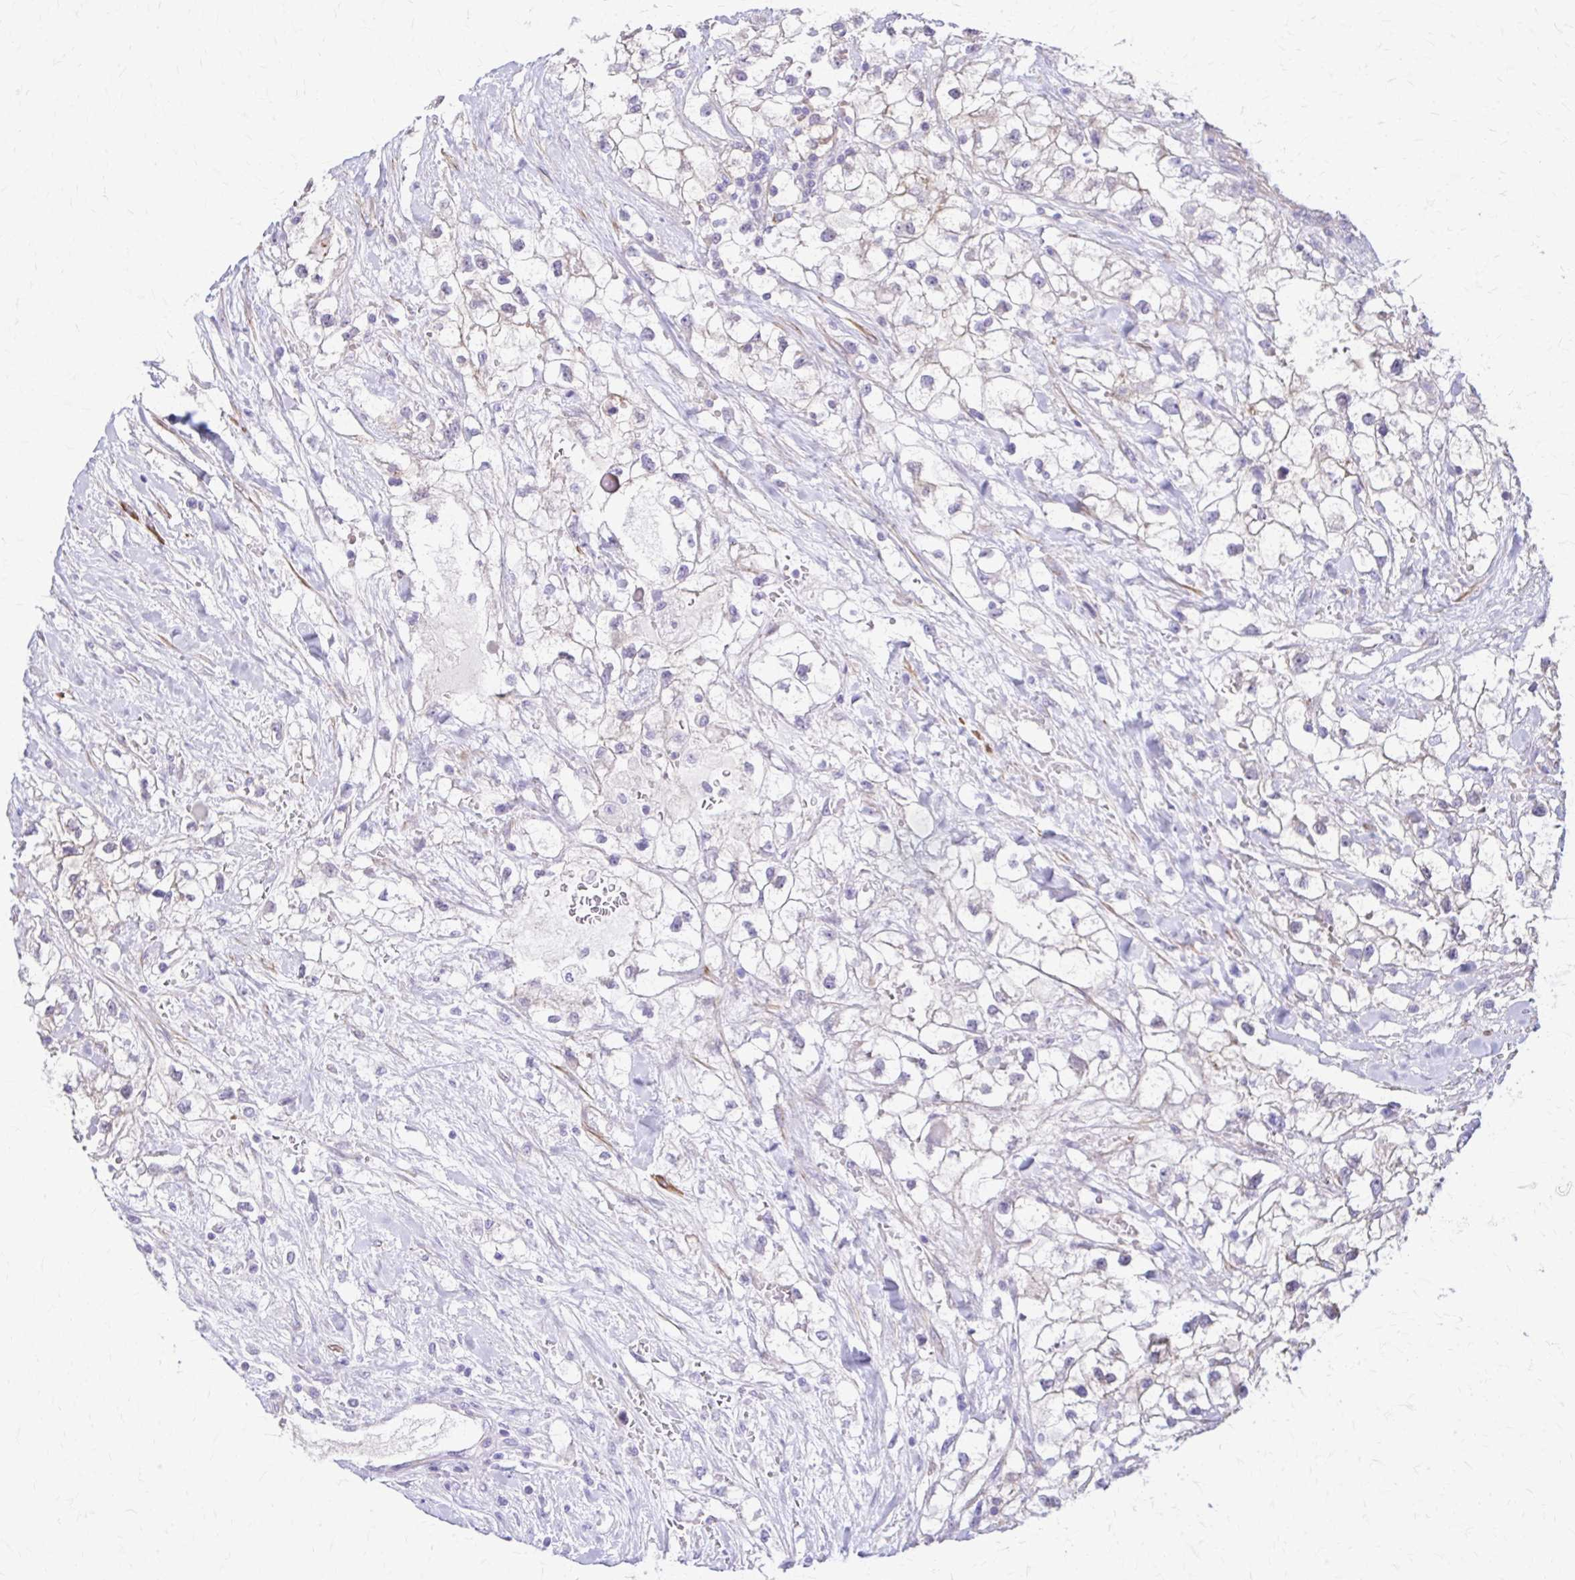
{"staining": {"intensity": "weak", "quantity": "25%-75%", "location": "cytoplasmic/membranous"}, "tissue": "renal cancer", "cell_type": "Tumor cells", "image_type": "cancer", "snomed": [{"axis": "morphology", "description": "Adenocarcinoma, NOS"}, {"axis": "topography", "description": "Kidney"}], "caption": "The image demonstrates immunohistochemical staining of renal cancer. There is weak cytoplasmic/membranous positivity is identified in approximately 25%-75% of tumor cells. The staining was performed using DAB to visualize the protein expression in brown, while the nuclei were stained in blue with hematoxylin (Magnification: 20x).", "gene": "DSP", "patient": {"sex": "male", "age": 59}}